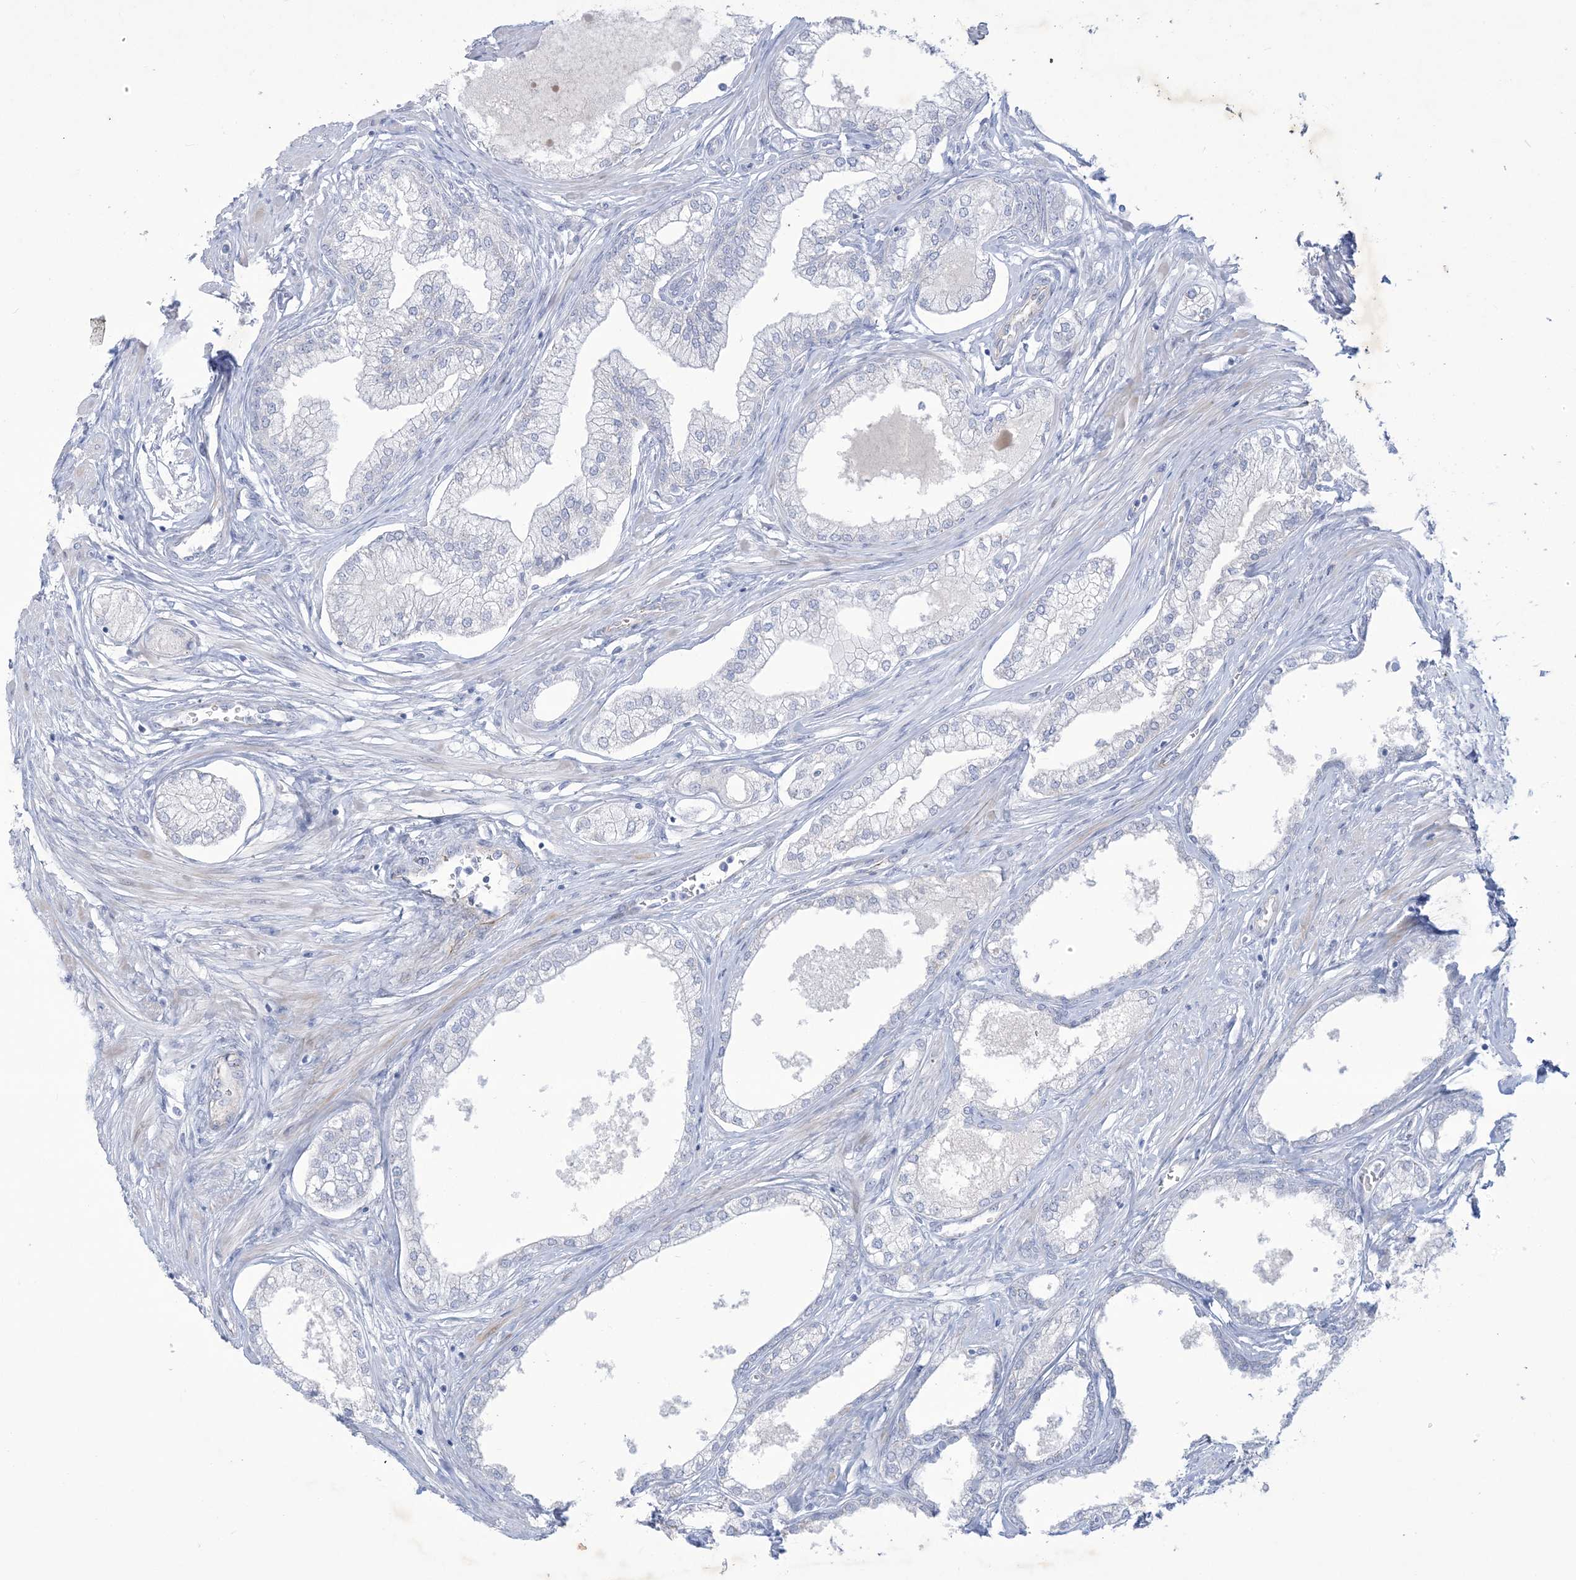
{"staining": {"intensity": "negative", "quantity": "none", "location": "none"}, "tissue": "prostate", "cell_type": "Glandular cells", "image_type": "normal", "snomed": [{"axis": "morphology", "description": "Normal tissue, NOS"}, {"axis": "morphology", "description": "Urothelial carcinoma, Low grade"}, {"axis": "topography", "description": "Urinary bladder"}, {"axis": "topography", "description": "Prostate"}], "caption": "Benign prostate was stained to show a protein in brown. There is no significant expression in glandular cells.", "gene": "B3GNT7", "patient": {"sex": "male", "age": 60}}